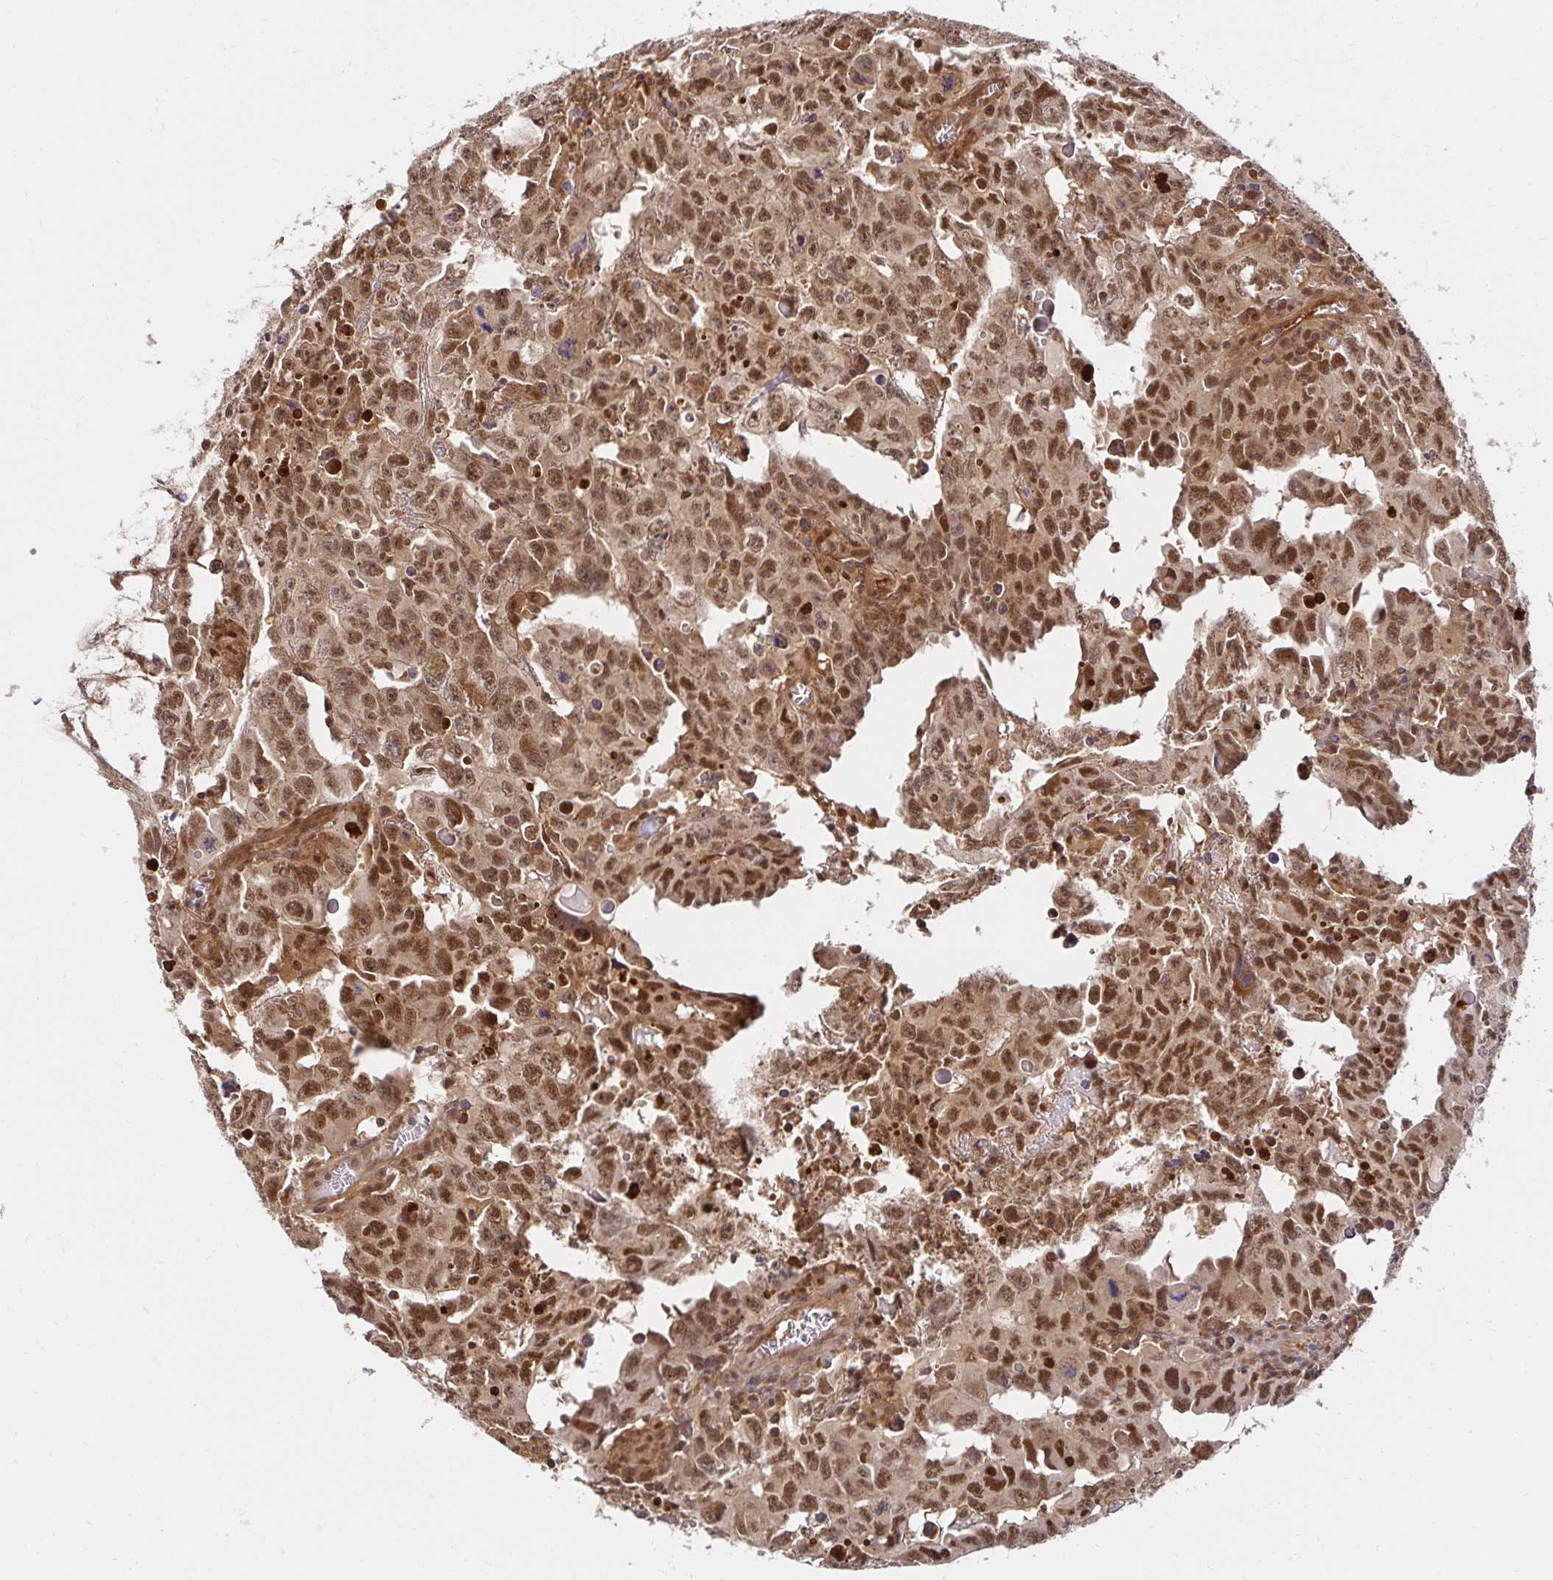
{"staining": {"intensity": "moderate", "quantity": ">75%", "location": "cytoplasmic/membranous,nuclear"}, "tissue": "testis cancer", "cell_type": "Tumor cells", "image_type": "cancer", "snomed": [{"axis": "morphology", "description": "Carcinoma, Embryonal, NOS"}, {"axis": "topography", "description": "Testis"}], "caption": "Testis cancer (embryonal carcinoma) tissue exhibits moderate cytoplasmic/membranous and nuclear staining in approximately >75% of tumor cells, visualized by immunohistochemistry.", "gene": "PSMA4", "patient": {"sex": "male", "age": 22}}